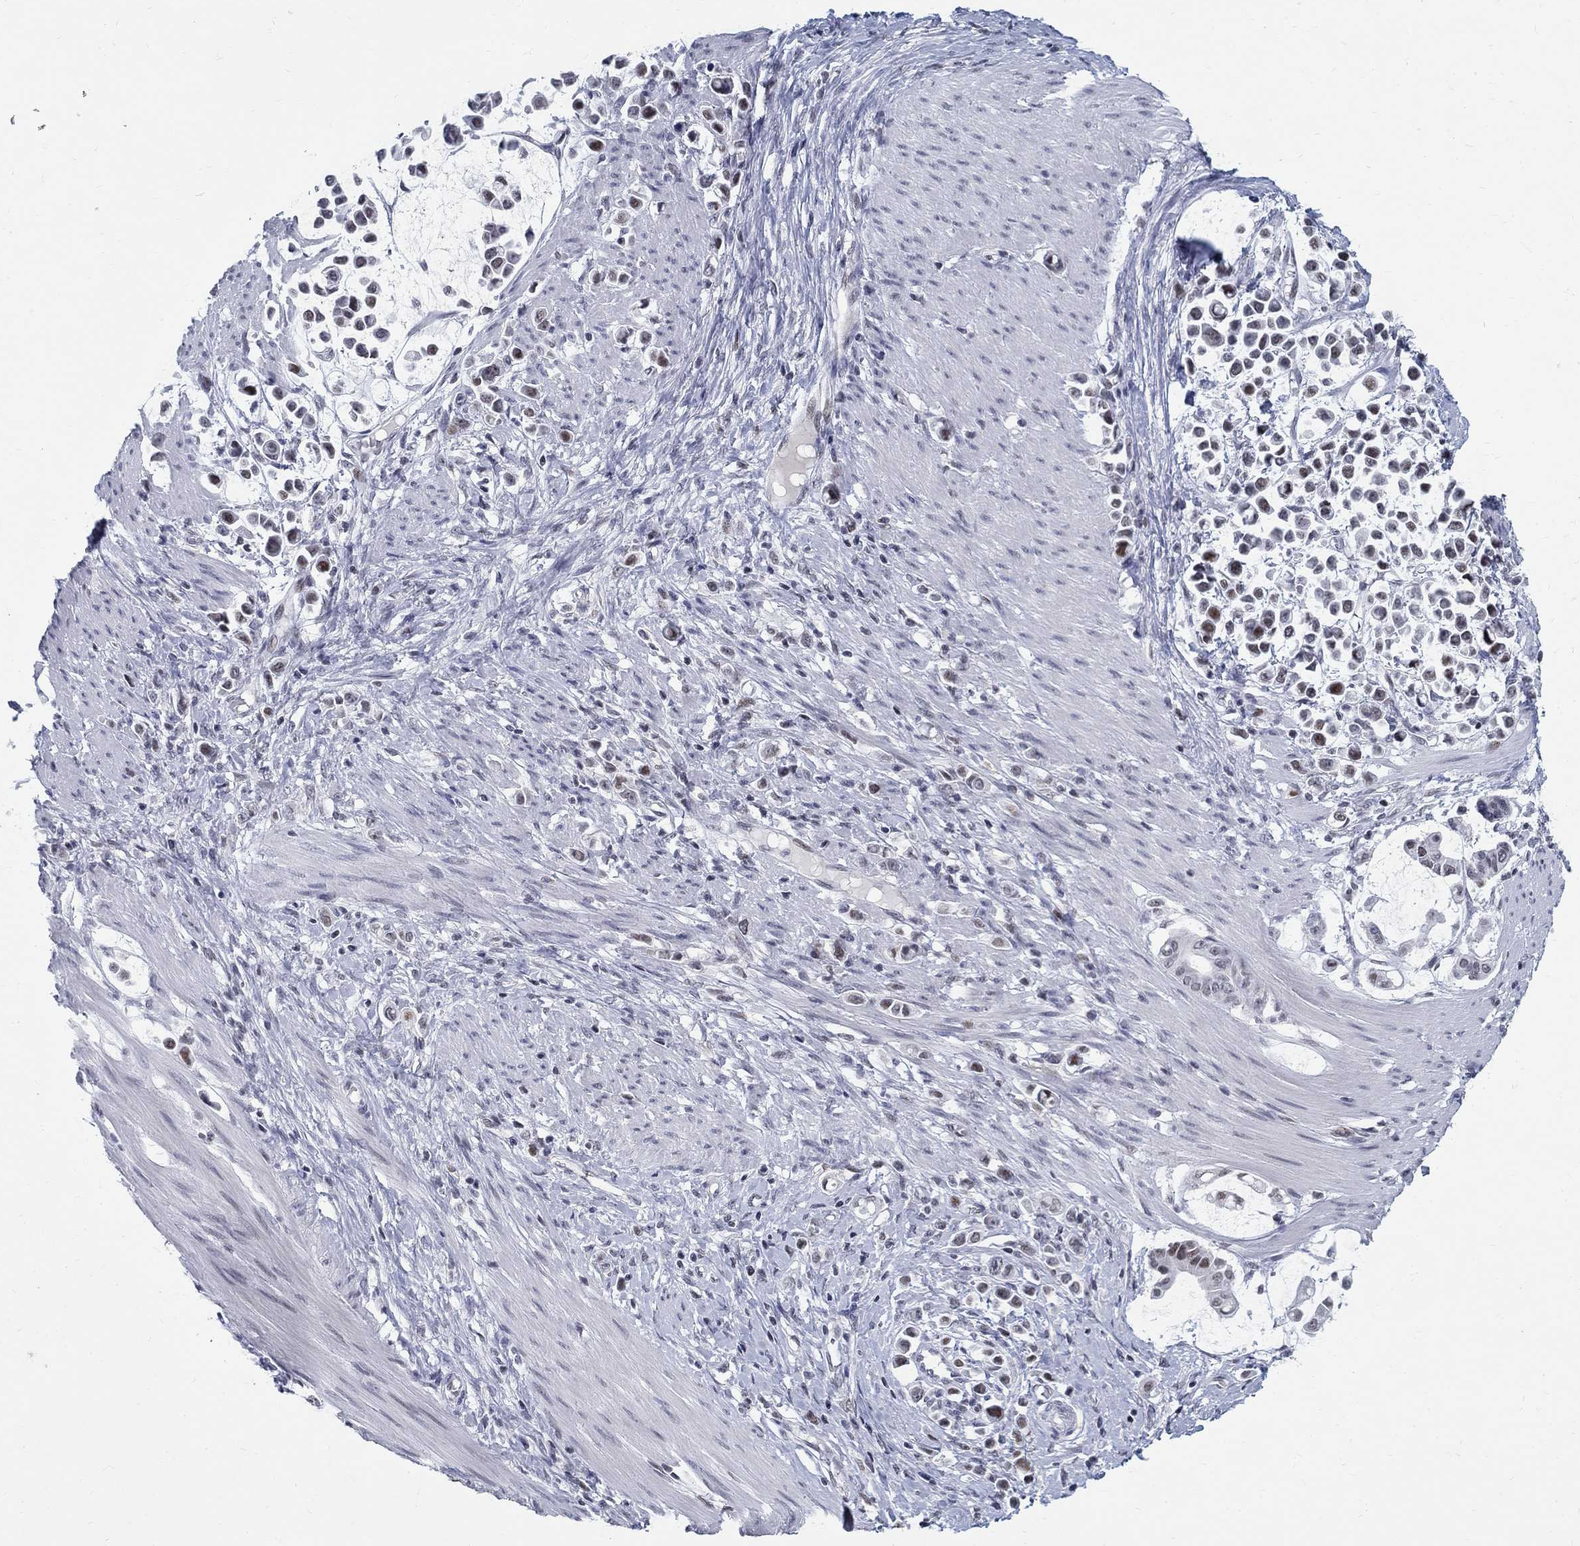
{"staining": {"intensity": "moderate", "quantity": "<25%", "location": "nuclear"}, "tissue": "stomach cancer", "cell_type": "Tumor cells", "image_type": "cancer", "snomed": [{"axis": "morphology", "description": "Adenocarcinoma, NOS"}, {"axis": "topography", "description": "Stomach"}], "caption": "A photomicrograph showing moderate nuclear positivity in approximately <25% of tumor cells in stomach adenocarcinoma, as visualized by brown immunohistochemical staining.", "gene": "BHLHE22", "patient": {"sex": "male", "age": 82}}